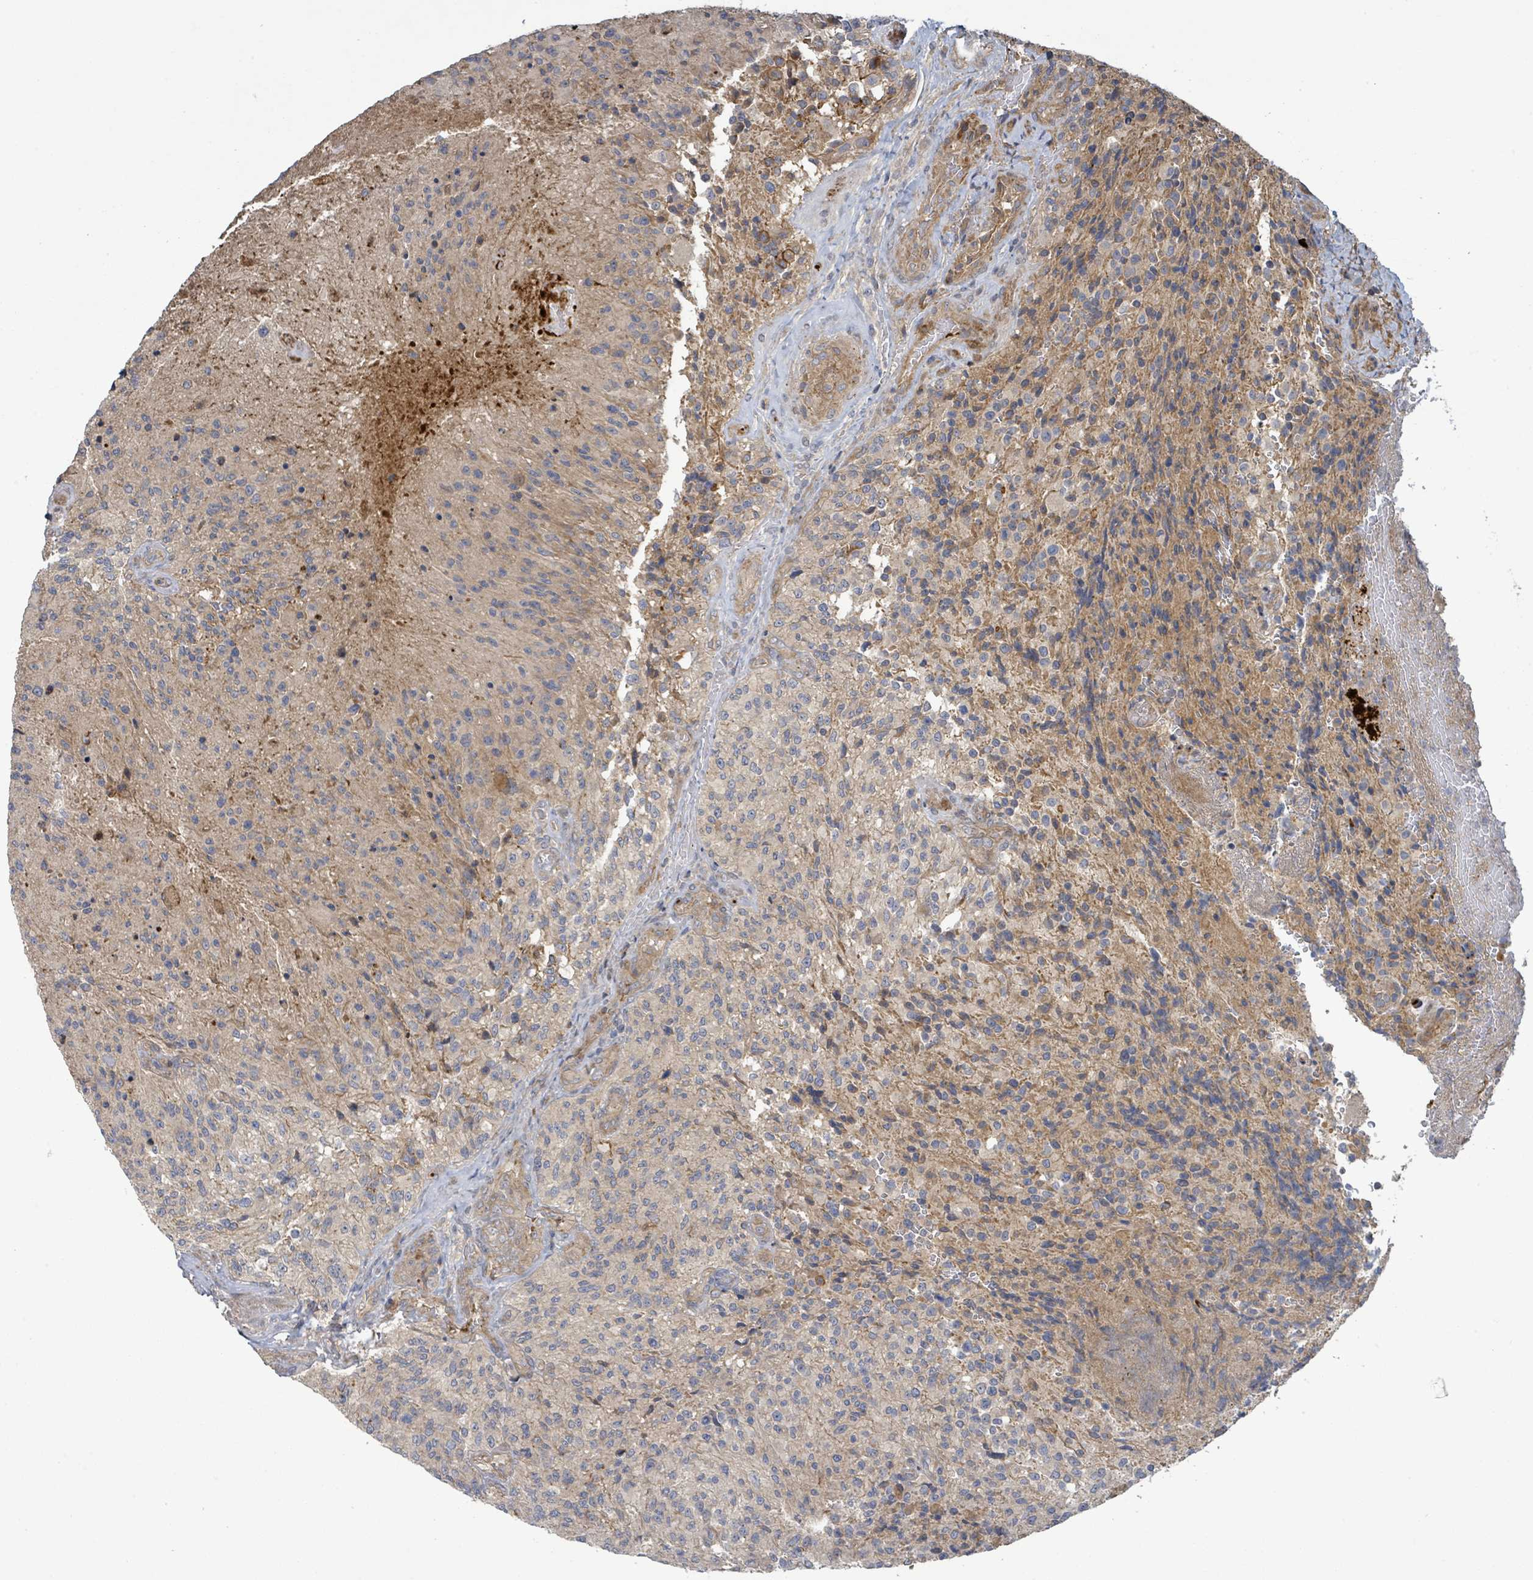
{"staining": {"intensity": "weak", "quantity": "25%-75%", "location": "cytoplasmic/membranous"}, "tissue": "glioma", "cell_type": "Tumor cells", "image_type": "cancer", "snomed": [{"axis": "morphology", "description": "Normal tissue, NOS"}, {"axis": "morphology", "description": "Glioma, malignant, High grade"}, {"axis": "topography", "description": "Cerebral cortex"}], "caption": "A histopathology image of malignant high-grade glioma stained for a protein displays weak cytoplasmic/membranous brown staining in tumor cells.", "gene": "STARD4", "patient": {"sex": "male", "age": 56}}